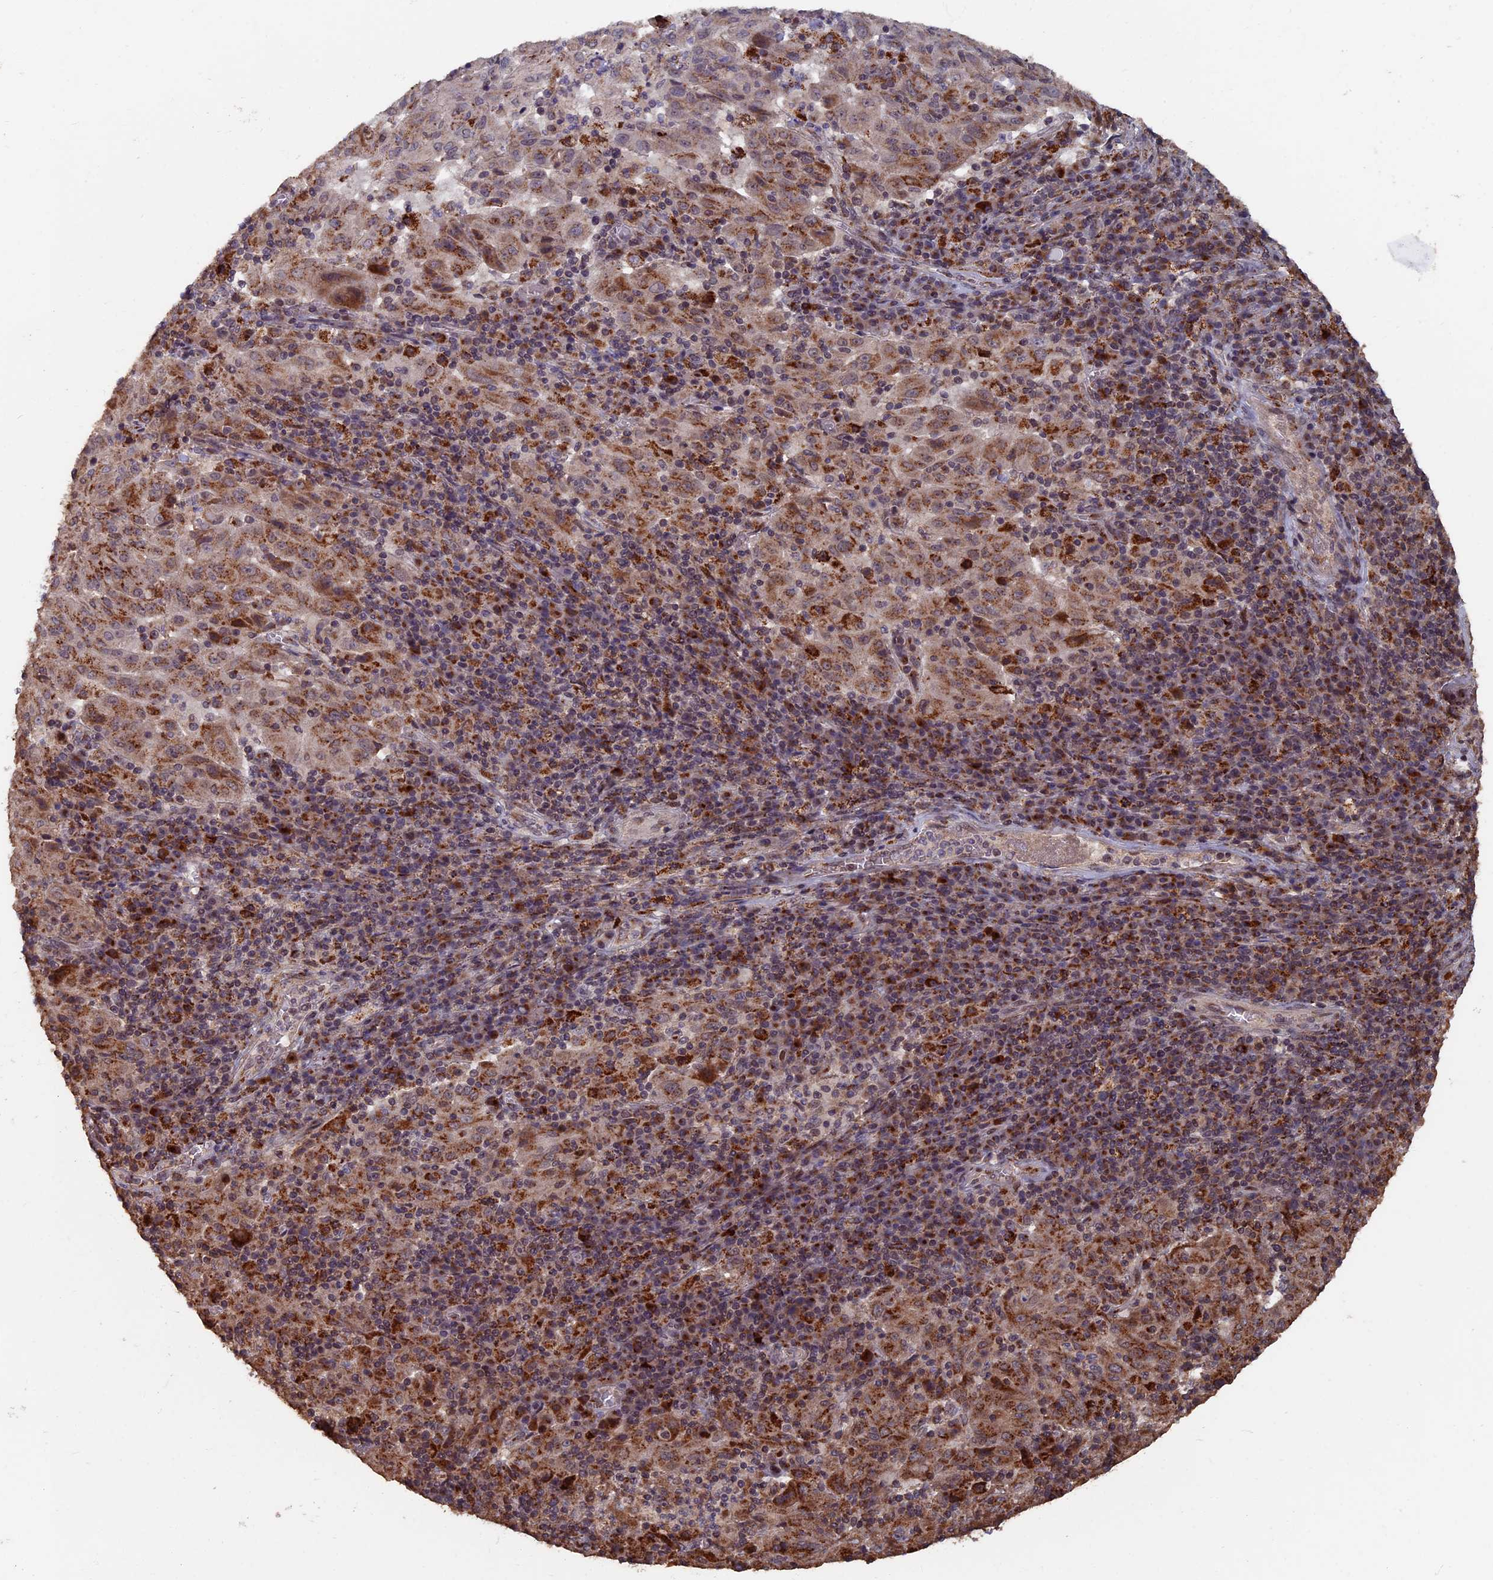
{"staining": {"intensity": "moderate", "quantity": ">75%", "location": "cytoplasmic/membranous"}, "tissue": "pancreatic cancer", "cell_type": "Tumor cells", "image_type": "cancer", "snomed": [{"axis": "morphology", "description": "Adenocarcinoma, NOS"}, {"axis": "topography", "description": "Pancreas"}], "caption": "This is an image of immunohistochemistry (IHC) staining of pancreatic cancer, which shows moderate positivity in the cytoplasmic/membranous of tumor cells.", "gene": "RASGRF1", "patient": {"sex": "male", "age": 63}}